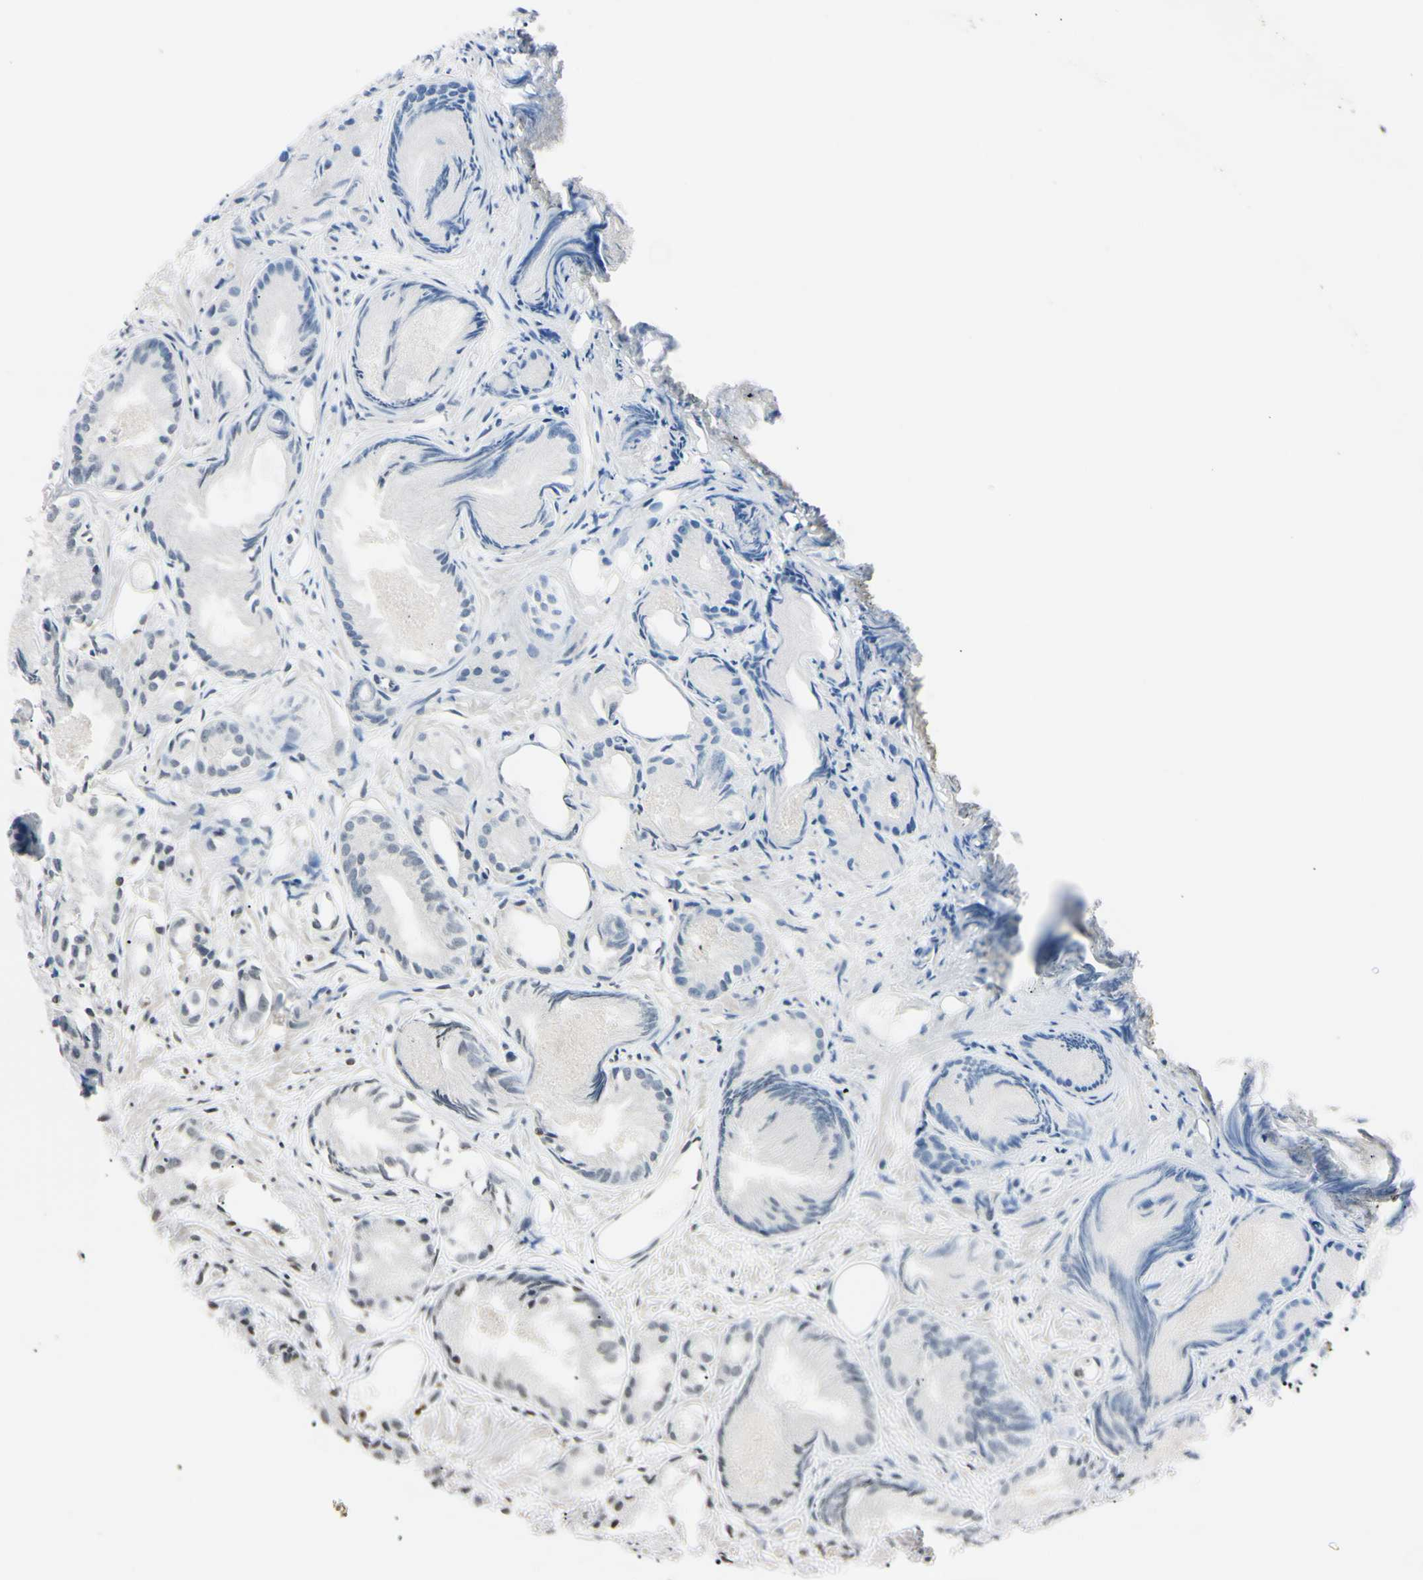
{"staining": {"intensity": "weak", "quantity": "25%-75%", "location": "nuclear"}, "tissue": "prostate cancer", "cell_type": "Tumor cells", "image_type": "cancer", "snomed": [{"axis": "morphology", "description": "Adenocarcinoma, Low grade"}, {"axis": "topography", "description": "Prostate"}], "caption": "A micrograph showing weak nuclear positivity in approximately 25%-75% of tumor cells in prostate cancer, as visualized by brown immunohistochemical staining.", "gene": "CDC45", "patient": {"sex": "male", "age": 72}}